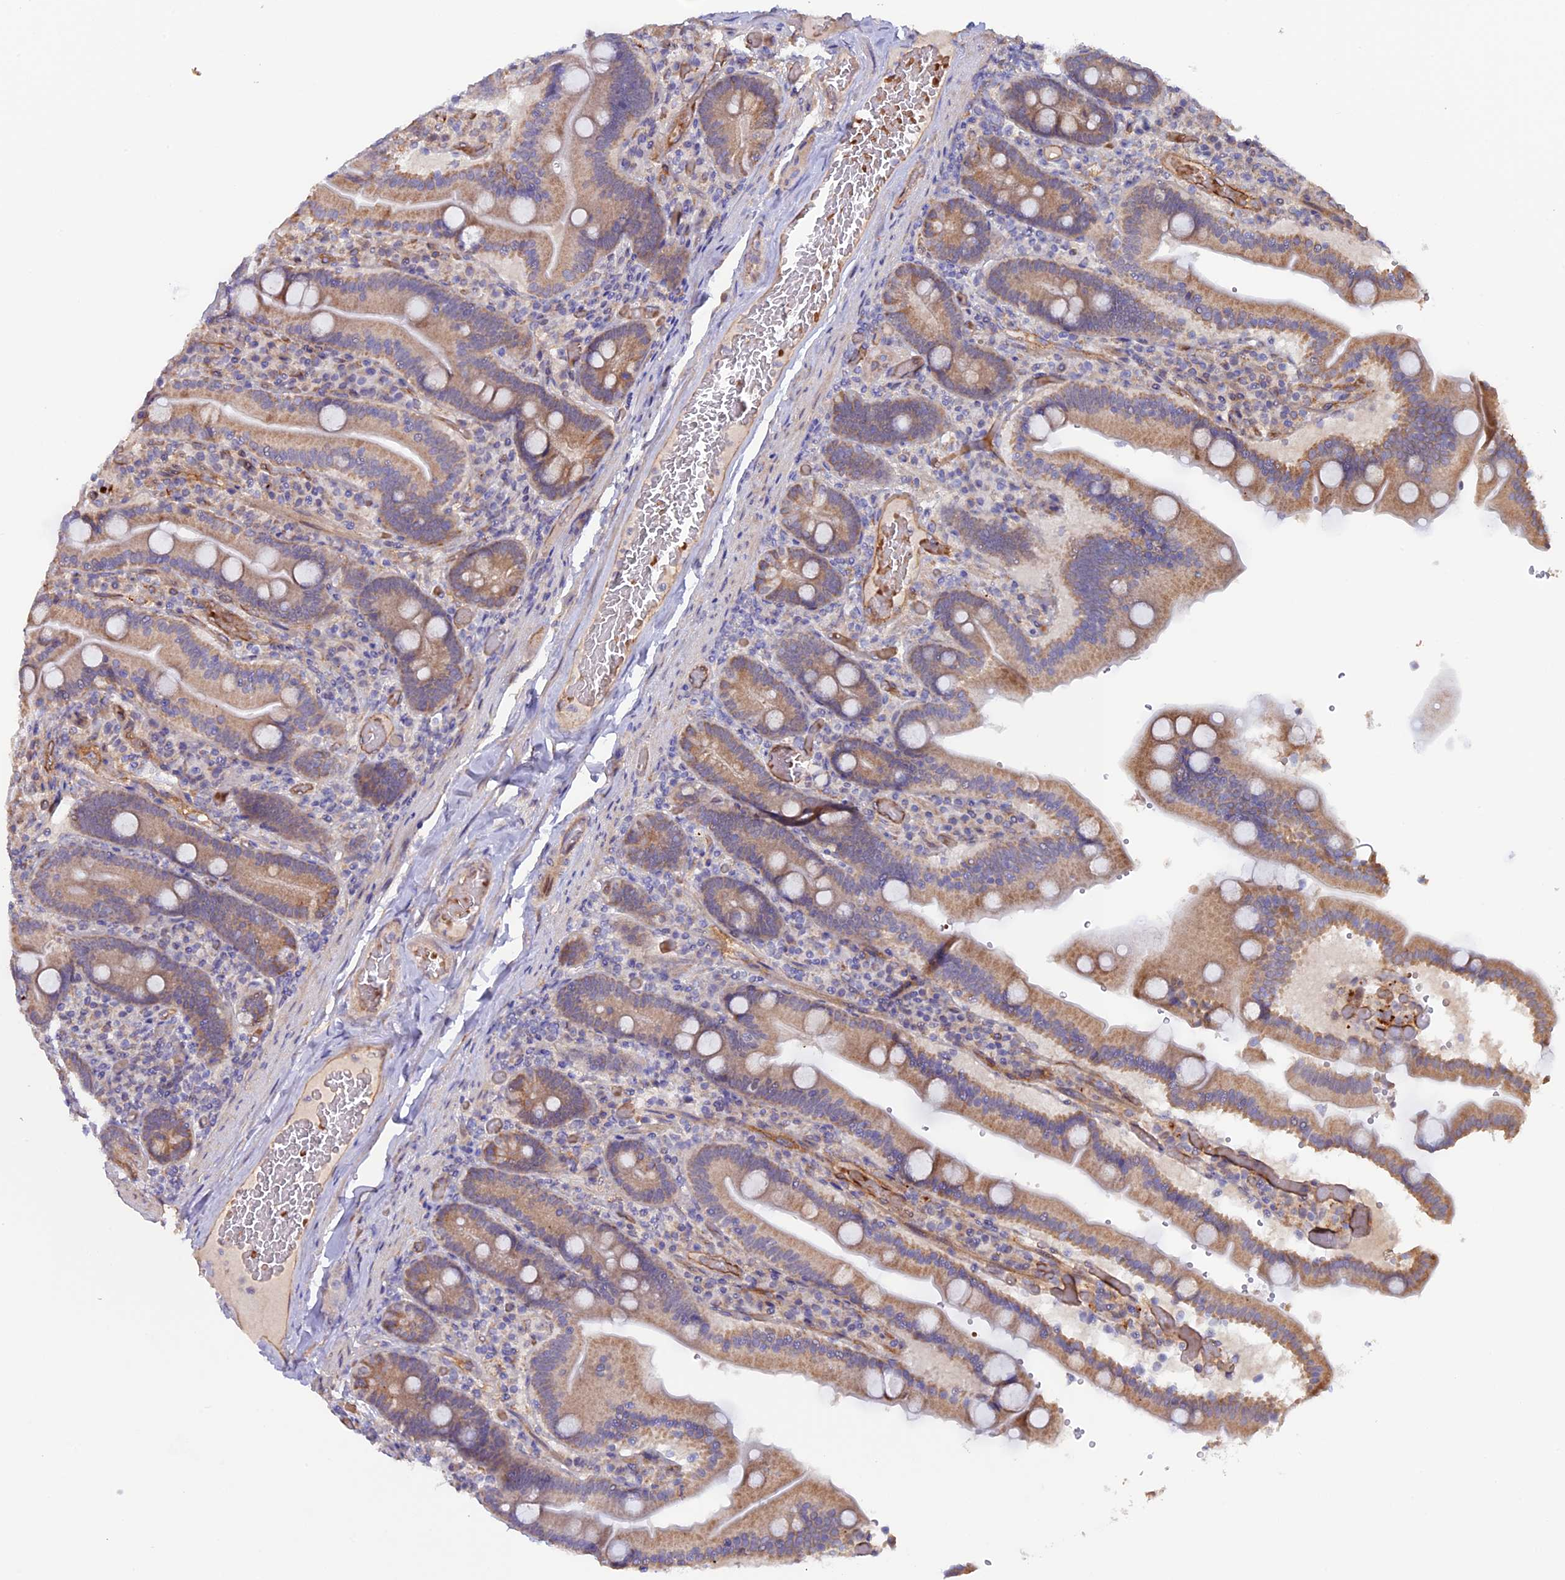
{"staining": {"intensity": "moderate", "quantity": "25%-75%", "location": "cytoplasmic/membranous"}, "tissue": "duodenum", "cell_type": "Glandular cells", "image_type": "normal", "snomed": [{"axis": "morphology", "description": "Normal tissue, NOS"}, {"axis": "topography", "description": "Duodenum"}], "caption": "Glandular cells reveal medium levels of moderate cytoplasmic/membranous expression in about 25%-75% of cells in unremarkable duodenum. The staining was performed using DAB (3,3'-diaminobenzidine) to visualize the protein expression in brown, while the nuclei were stained in blue with hematoxylin (Magnification: 20x).", "gene": "DUS3L", "patient": {"sex": "female", "age": 62}}